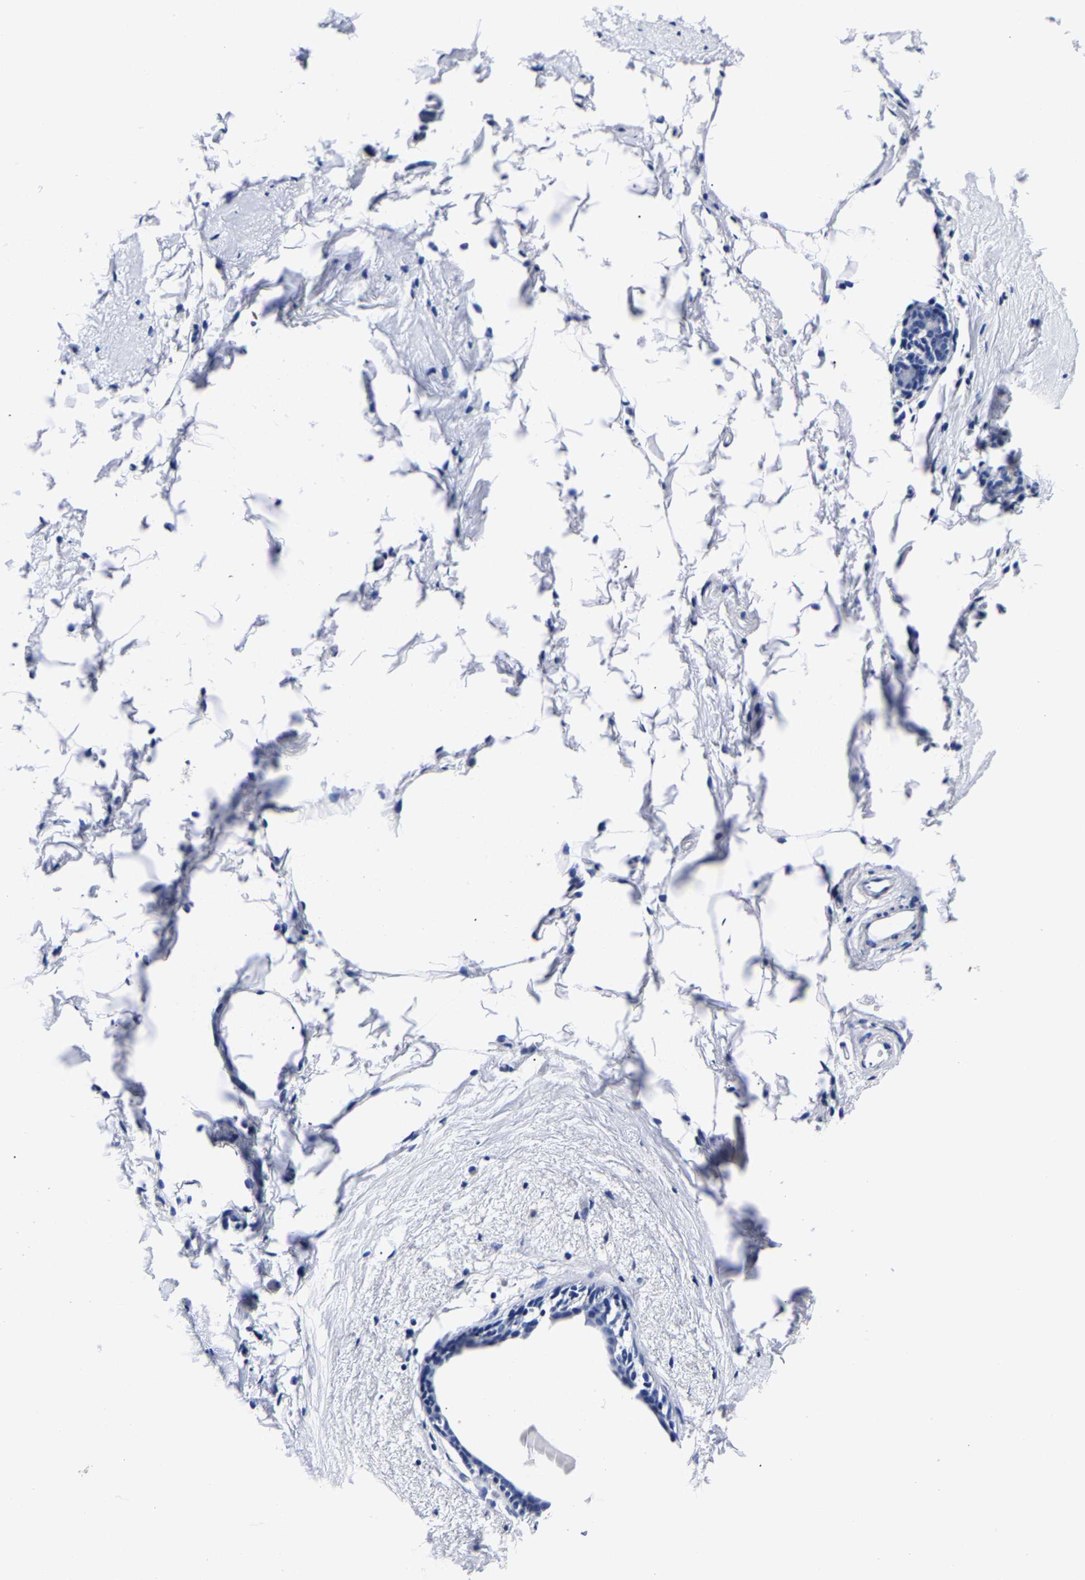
{"staining": {"intensity": "negative", "quantity": "none", "location": "none"}, "tissue": "breast", "cell_type": "Adipocytes", "image_type": "normal", "snomed": [{"axis": "morphology", "description": "Normal tissue, NOS"}, {"axis": "topography", "description": "Breast"}], "caption": "This is a image of immunohistochemistry staining of unremarkable breast, which shows no expression in adipocytes.", "gene": "CPA2", "patient": {"sex": "female", "age": 62}}